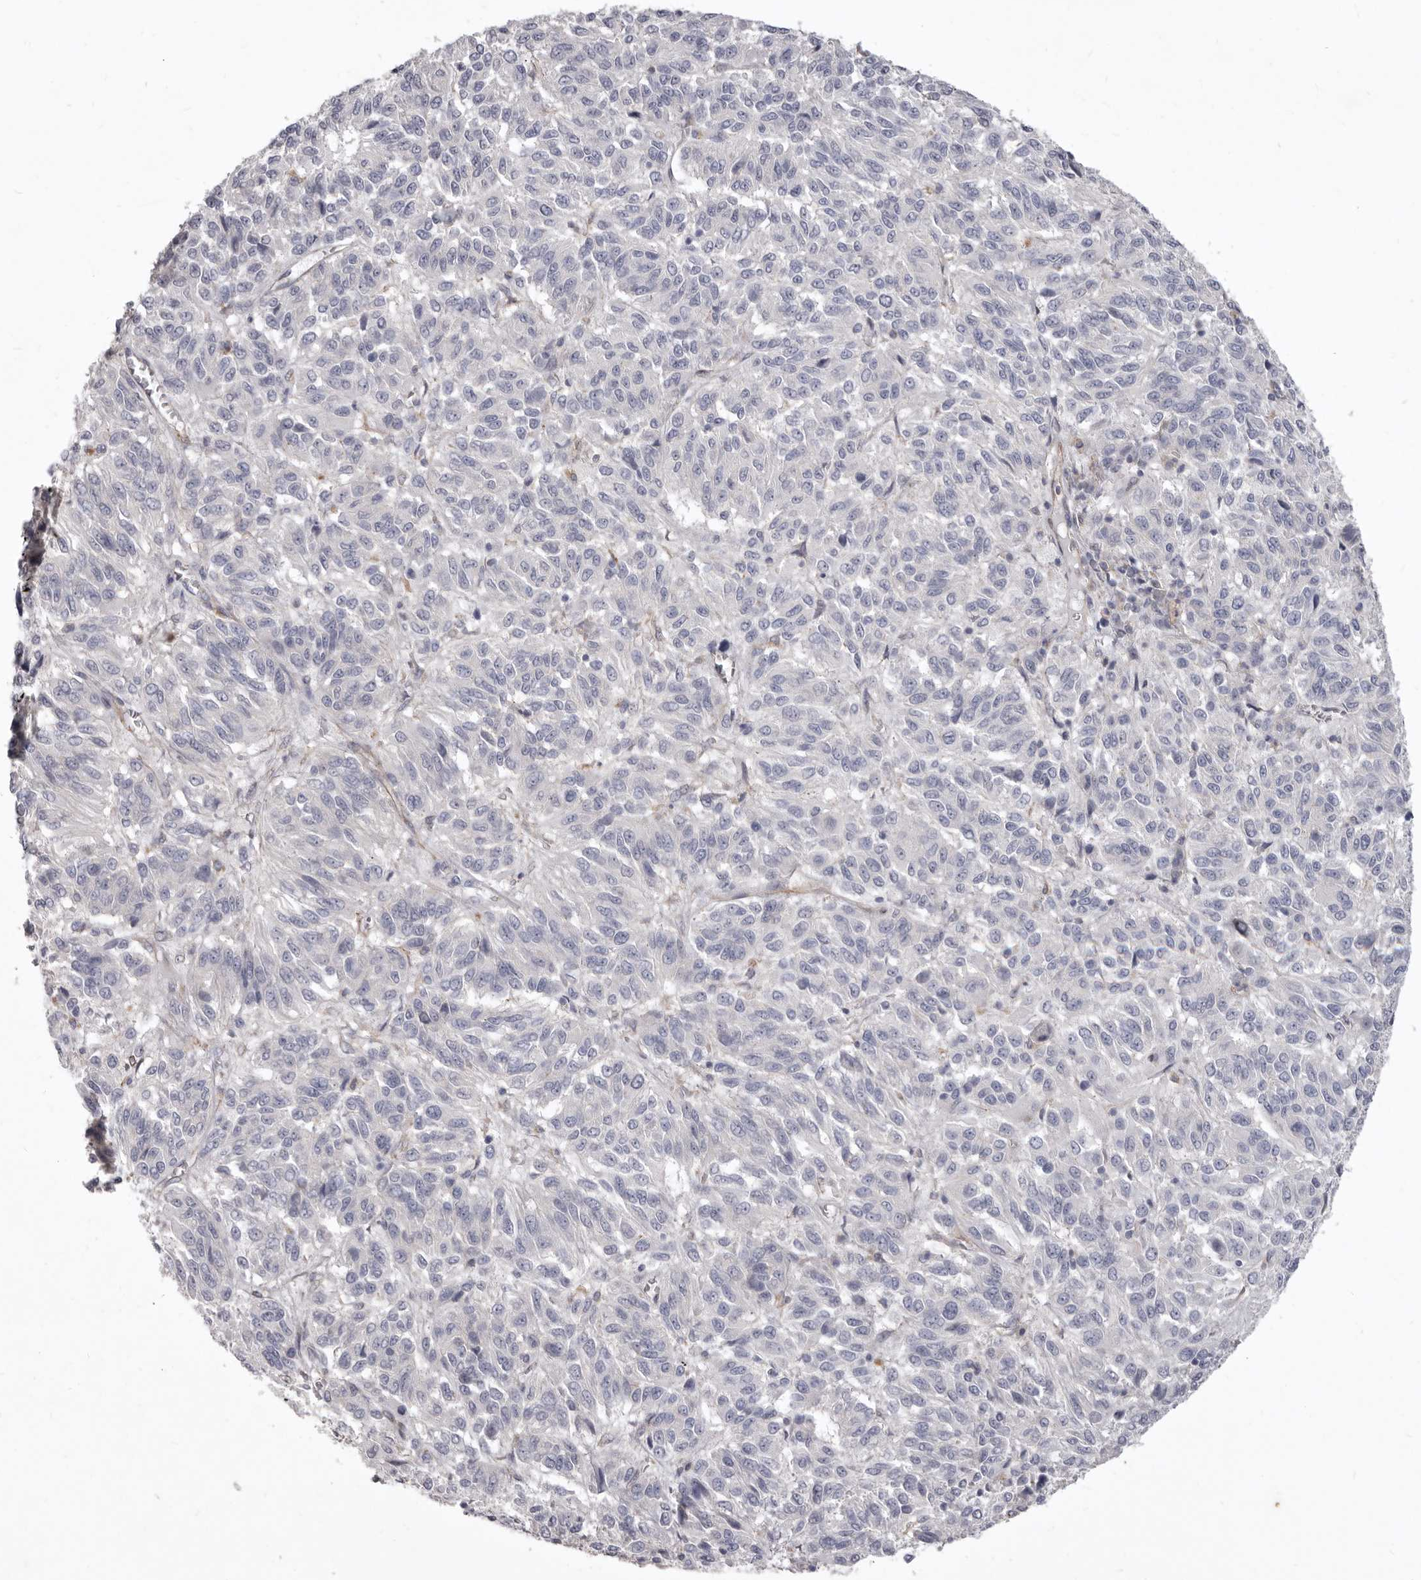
{"staining": {"intensity": "negative", "quantity": "none", "location": "none"}, "tissue": "melanoma", "cell_type": "Tumor cells", "image_type": "cancer", "snomed": [{"axis": "morphology", "description": "Malignant melanoma, Metastatic site"}, {"axis": "topography", "description": "Lung"}], "caption": "Tumor cells show no significant staining in melanoma.", "gene": "P2RX6", "patient": {"sex": "male", "age": 64}}